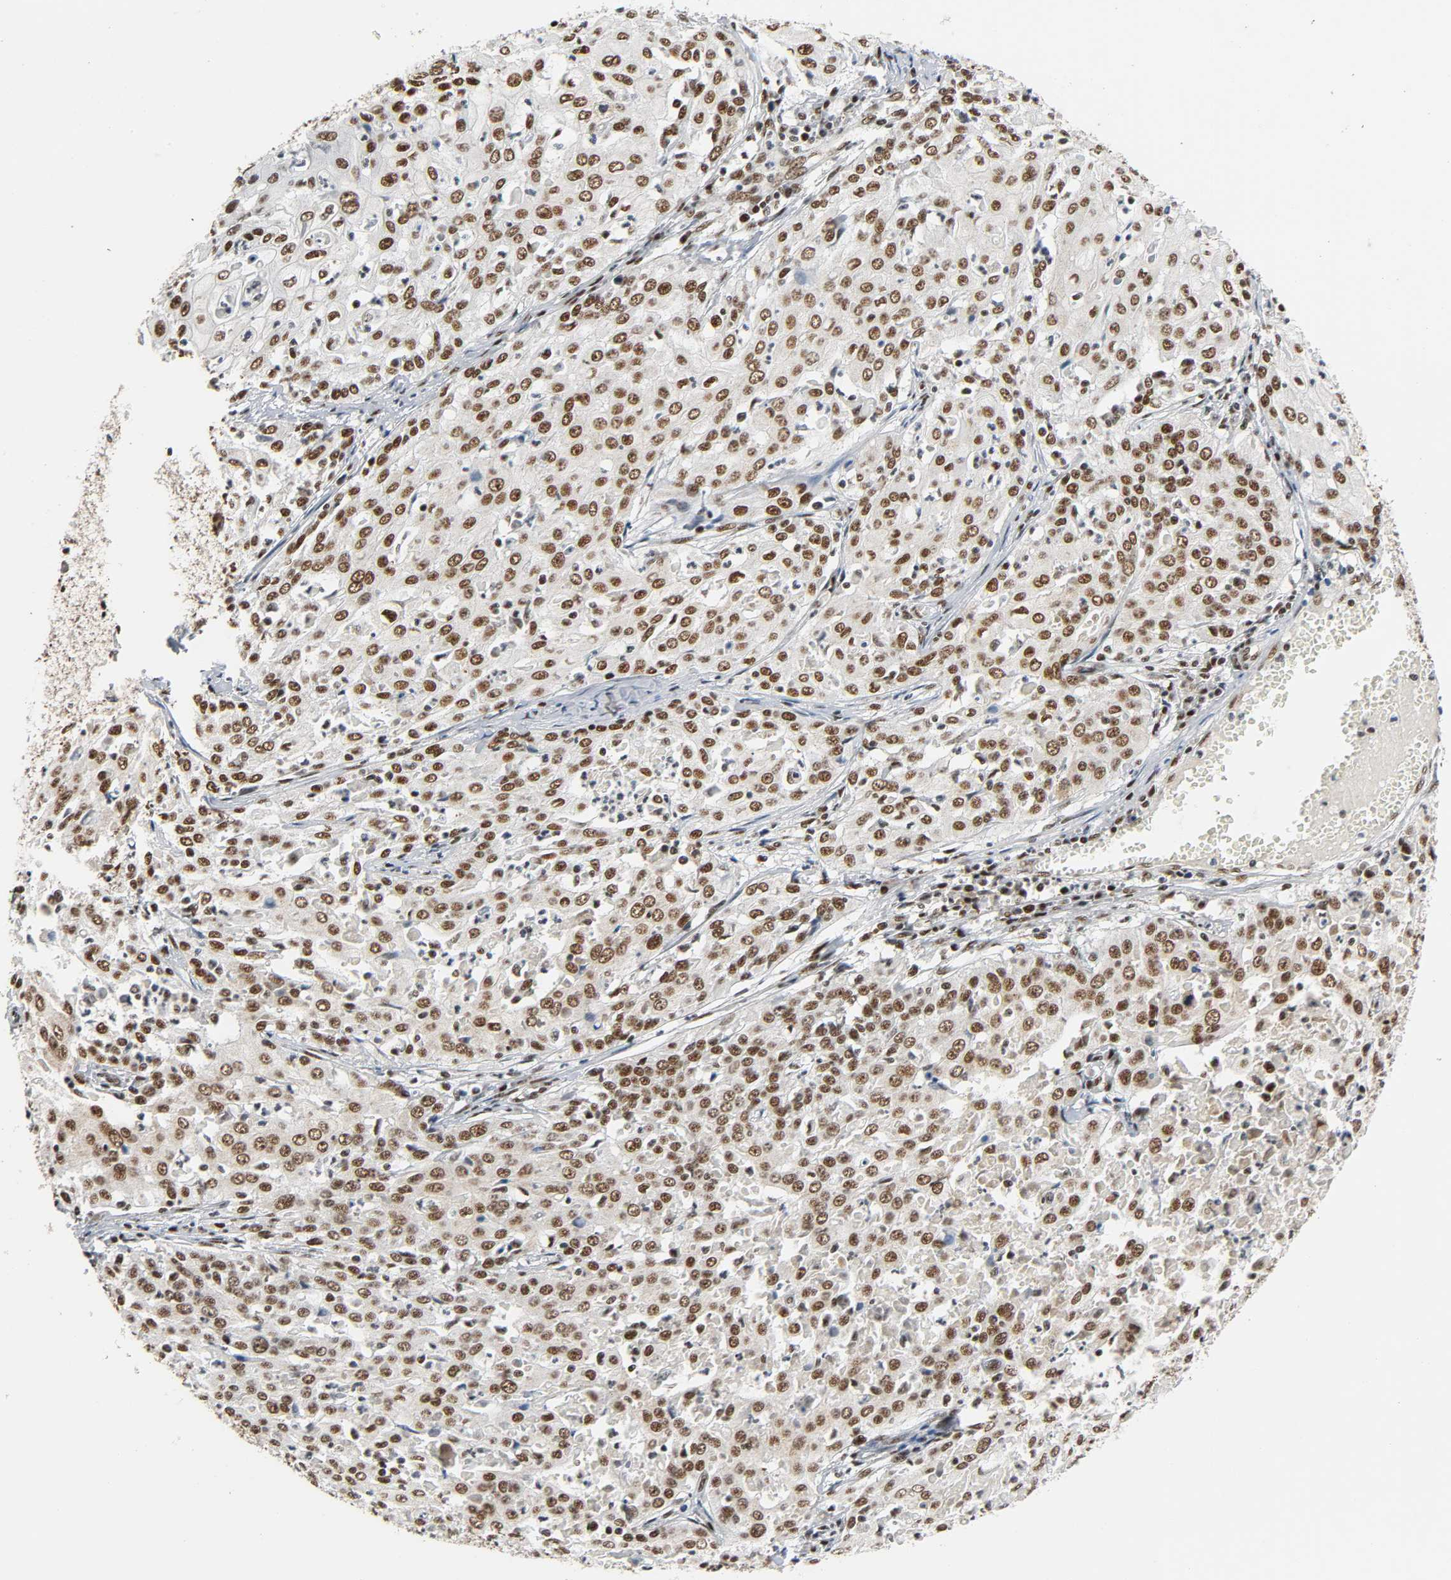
{"staining": {"intensity": "strong", "quantity": ">75%", "location": "nuclear"}, "tissue": "cervical cancer", "cell_type": "Tumor cells", "image_type": "cancer", "snomed": [{"axis": "morphology", "description": "Squamous cell carcinoma, NOS"}, {"axis": "topography", "description": "Cervix"}], "caption": "DAB immunohistochemical staining of cervical squamous cell carcinoma exhibits strong nuclear protein staining in about >75% of tumor cells. The staining was performed using DAB (3,3'-diaminobenzidine), with brown indicating positive protein expression. Nuclei are stained blue with hematoxylin.", "gene": "CDK9", "patient": {"sex": "female", "age": 39}}